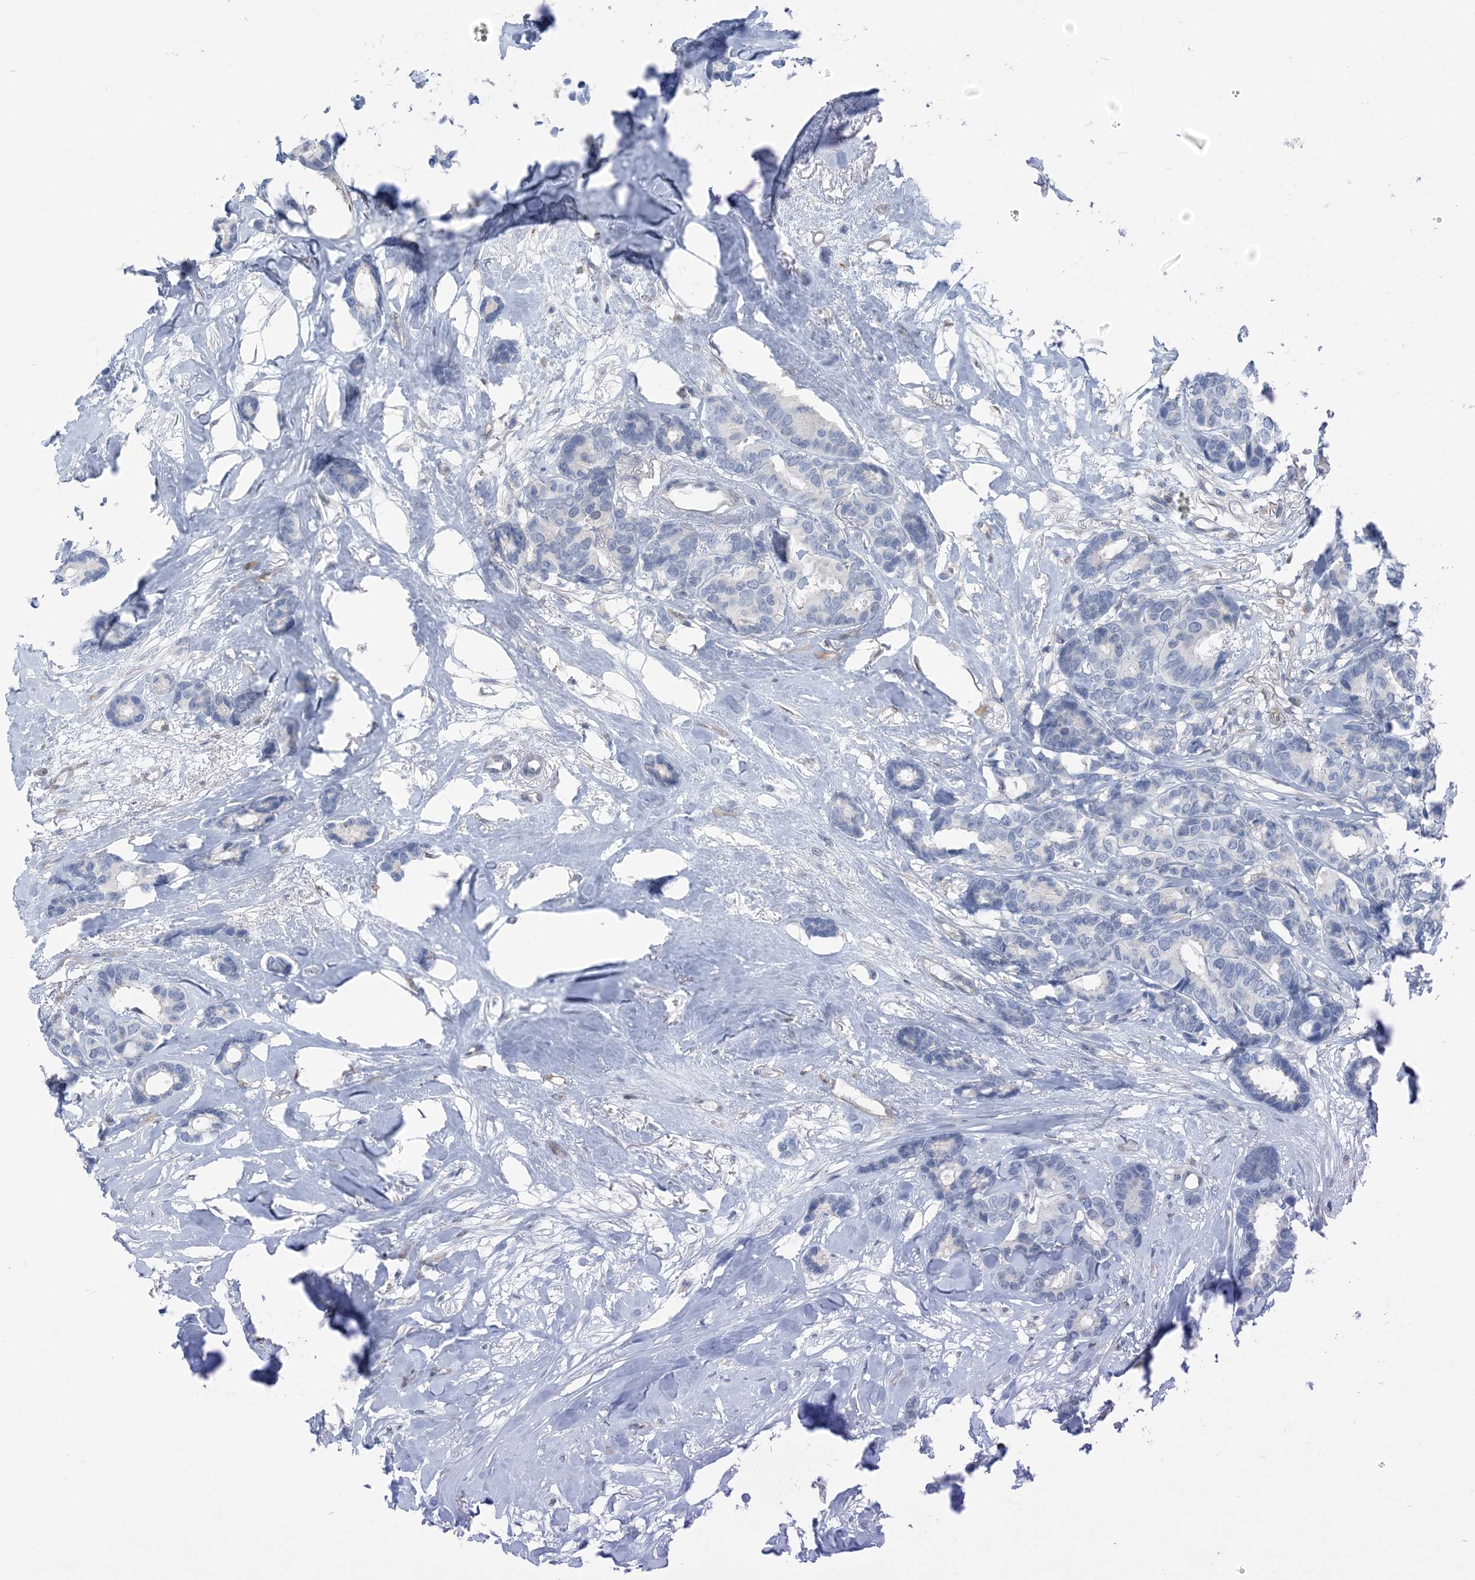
{"staining": {"intensity": "negative", "quantity": "none", "location": "none"}, "tissue": "breast cancer", "cell_type": "Tumor cells", "image_type": "cancer", "snomed": [{"axis": "morphology", "description": "Duct carcinoma"}, {"axis": "topography", "description": "Breast"}], "caption": "High magnification brightfield microscopy of breast cancer (infiltrating ductal carcinoma) stained with DAB (3,3'-diaminobenzidine) (brown) and counterstained with hematoxylin (blue): tumor cells show no significant staining.", "gene": "ZC3H12A", "patient": {"sex": "female", "age": 87}}